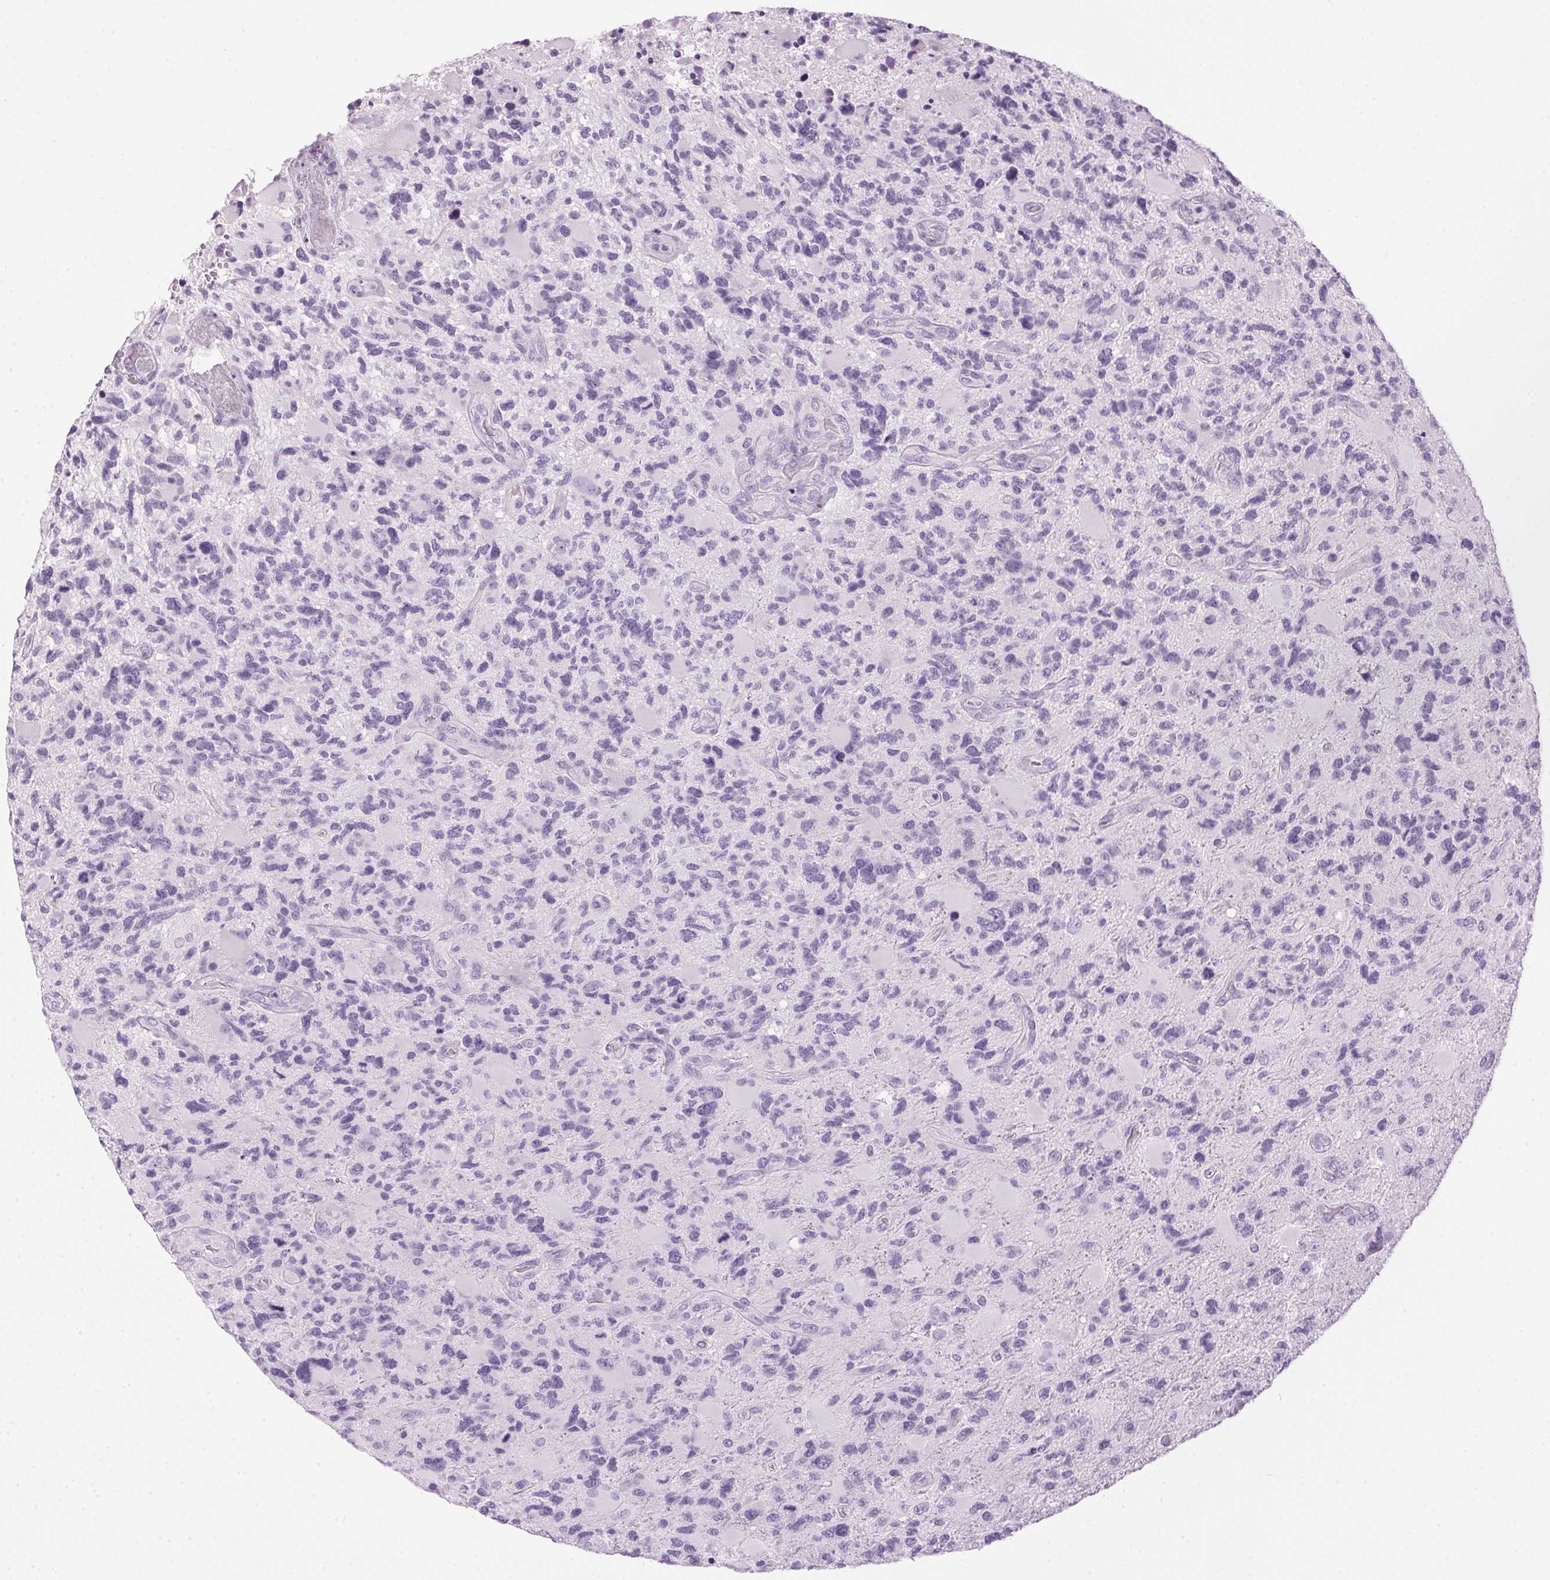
{"staining": {"intensity": "negative", "quantity": "none", "location": "none"}, "tissue": "glioma", "cell_type": "Tumor cells", "image_type": "cancer", "snomed": [{"axis": "morphology", "description": "Glioma, malignant, High grade"}, {"axis": "topography", "description": "Brain"}], "caption": "High magnification brightfield microscopy of glioma stained with DAB (3,3'-diaminobenzidine) (brown) and counterstained with hematoxylin (blue): tumor cells show no significant expression. (DAB immunohistochemistry (IHC), high magnification).", "gene": "SP7", "patient": {"sex": "female", "age": 71}}